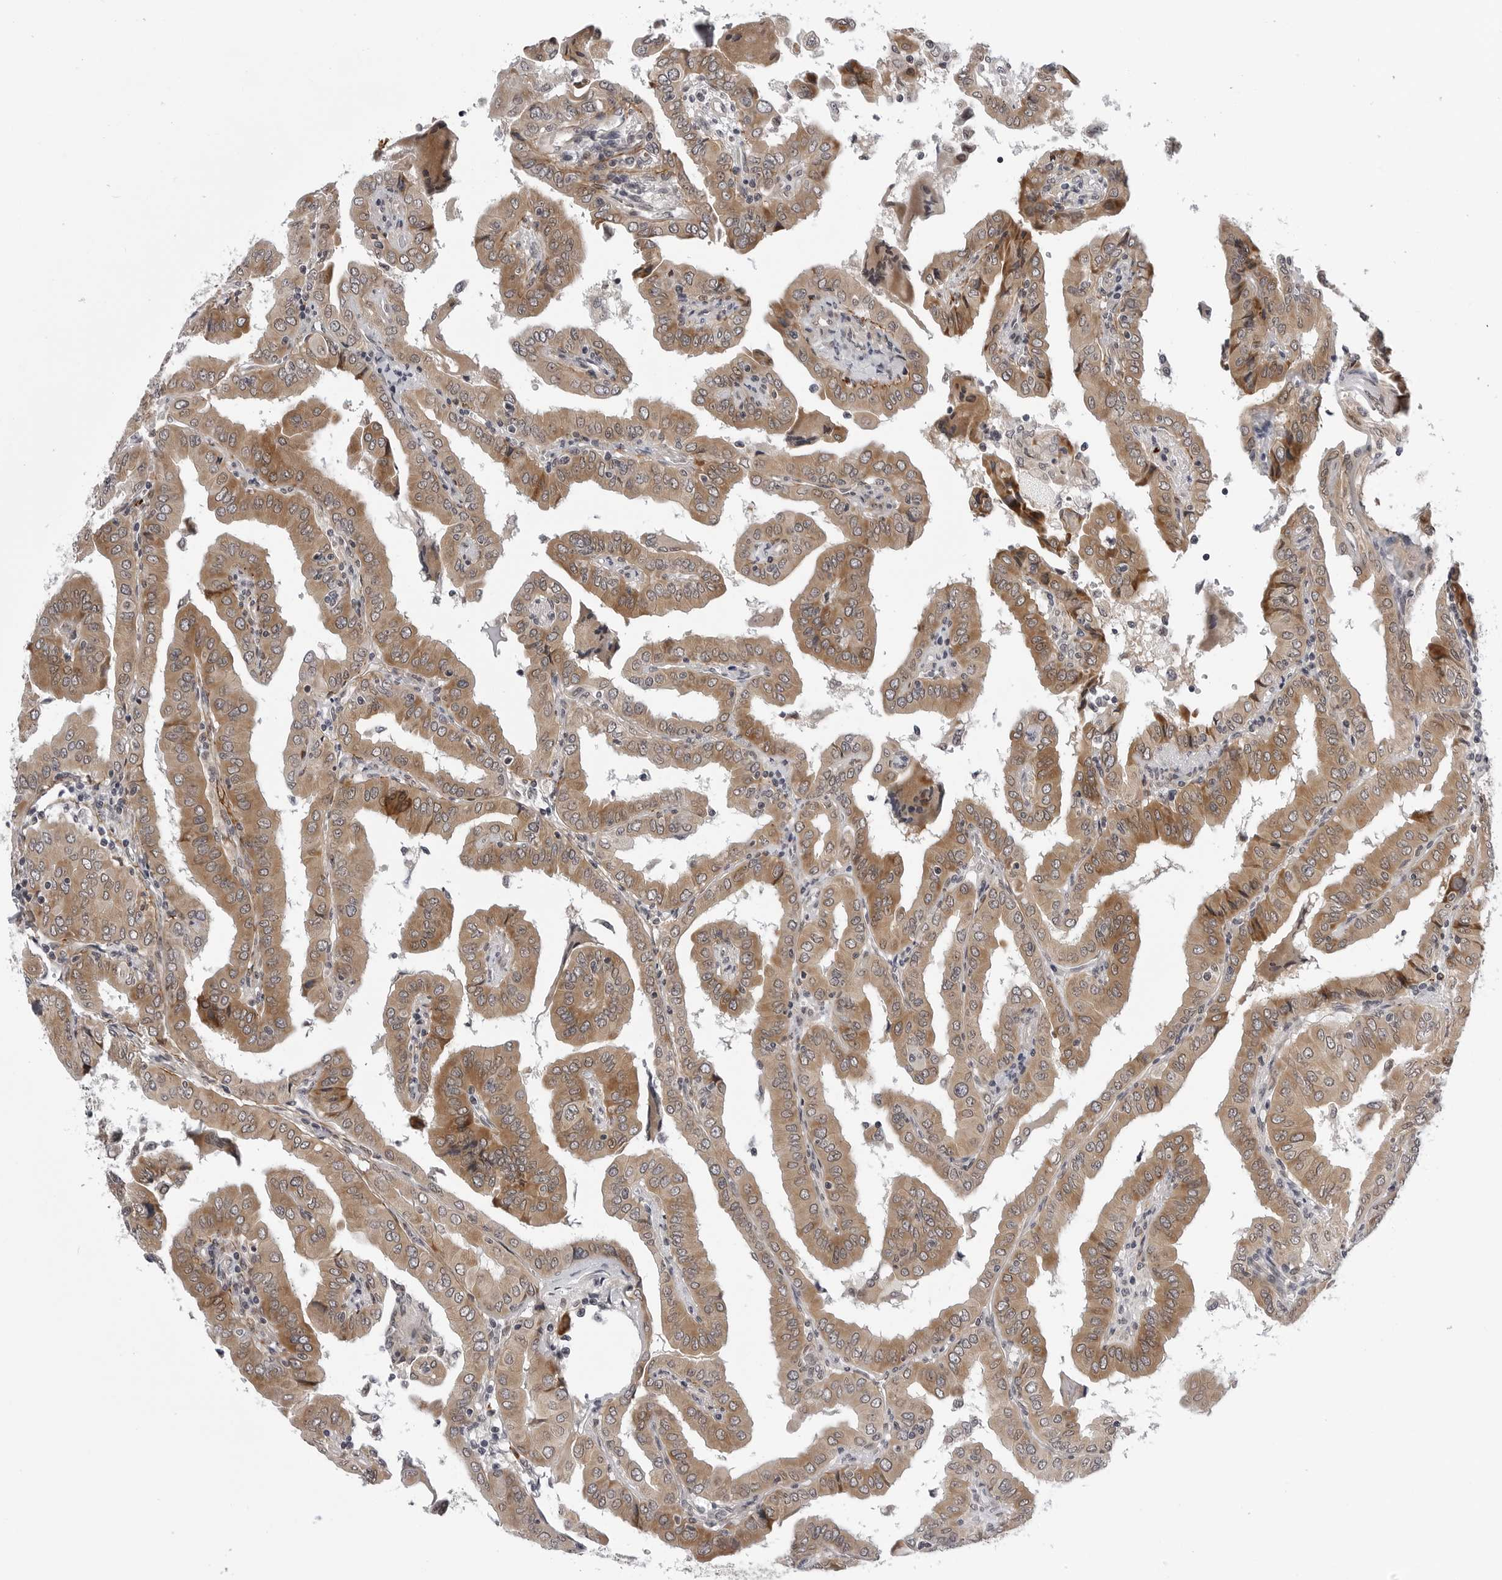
{"staining": {"intensity": "moderate", "quantity": ">75%", "location": "cytoplasmic/membranous"}, "tissue": "thyroid cancer", "cell_type": "Tumor cells", "image_type": "cancer", "snomed": [{"axis": "morphology", "description": "Papillary adenocarcinoma, NOS"}, {"axis": "topography", "description": "Thyroid gland"}], "caption": "IHC photomicrograph of neoplastic tissue: human thyroid papillary adenocarcinoma stained using immunohistochemistry (IHC) shows medium levels of moderate protein expression localized specifically in the cytoplasmic/membranous of tumor cells, appearing as a cytoplasmic/membranous brown color.", "gene": "KIAA1614", "patient": {"sex": "male", "age": 33}}